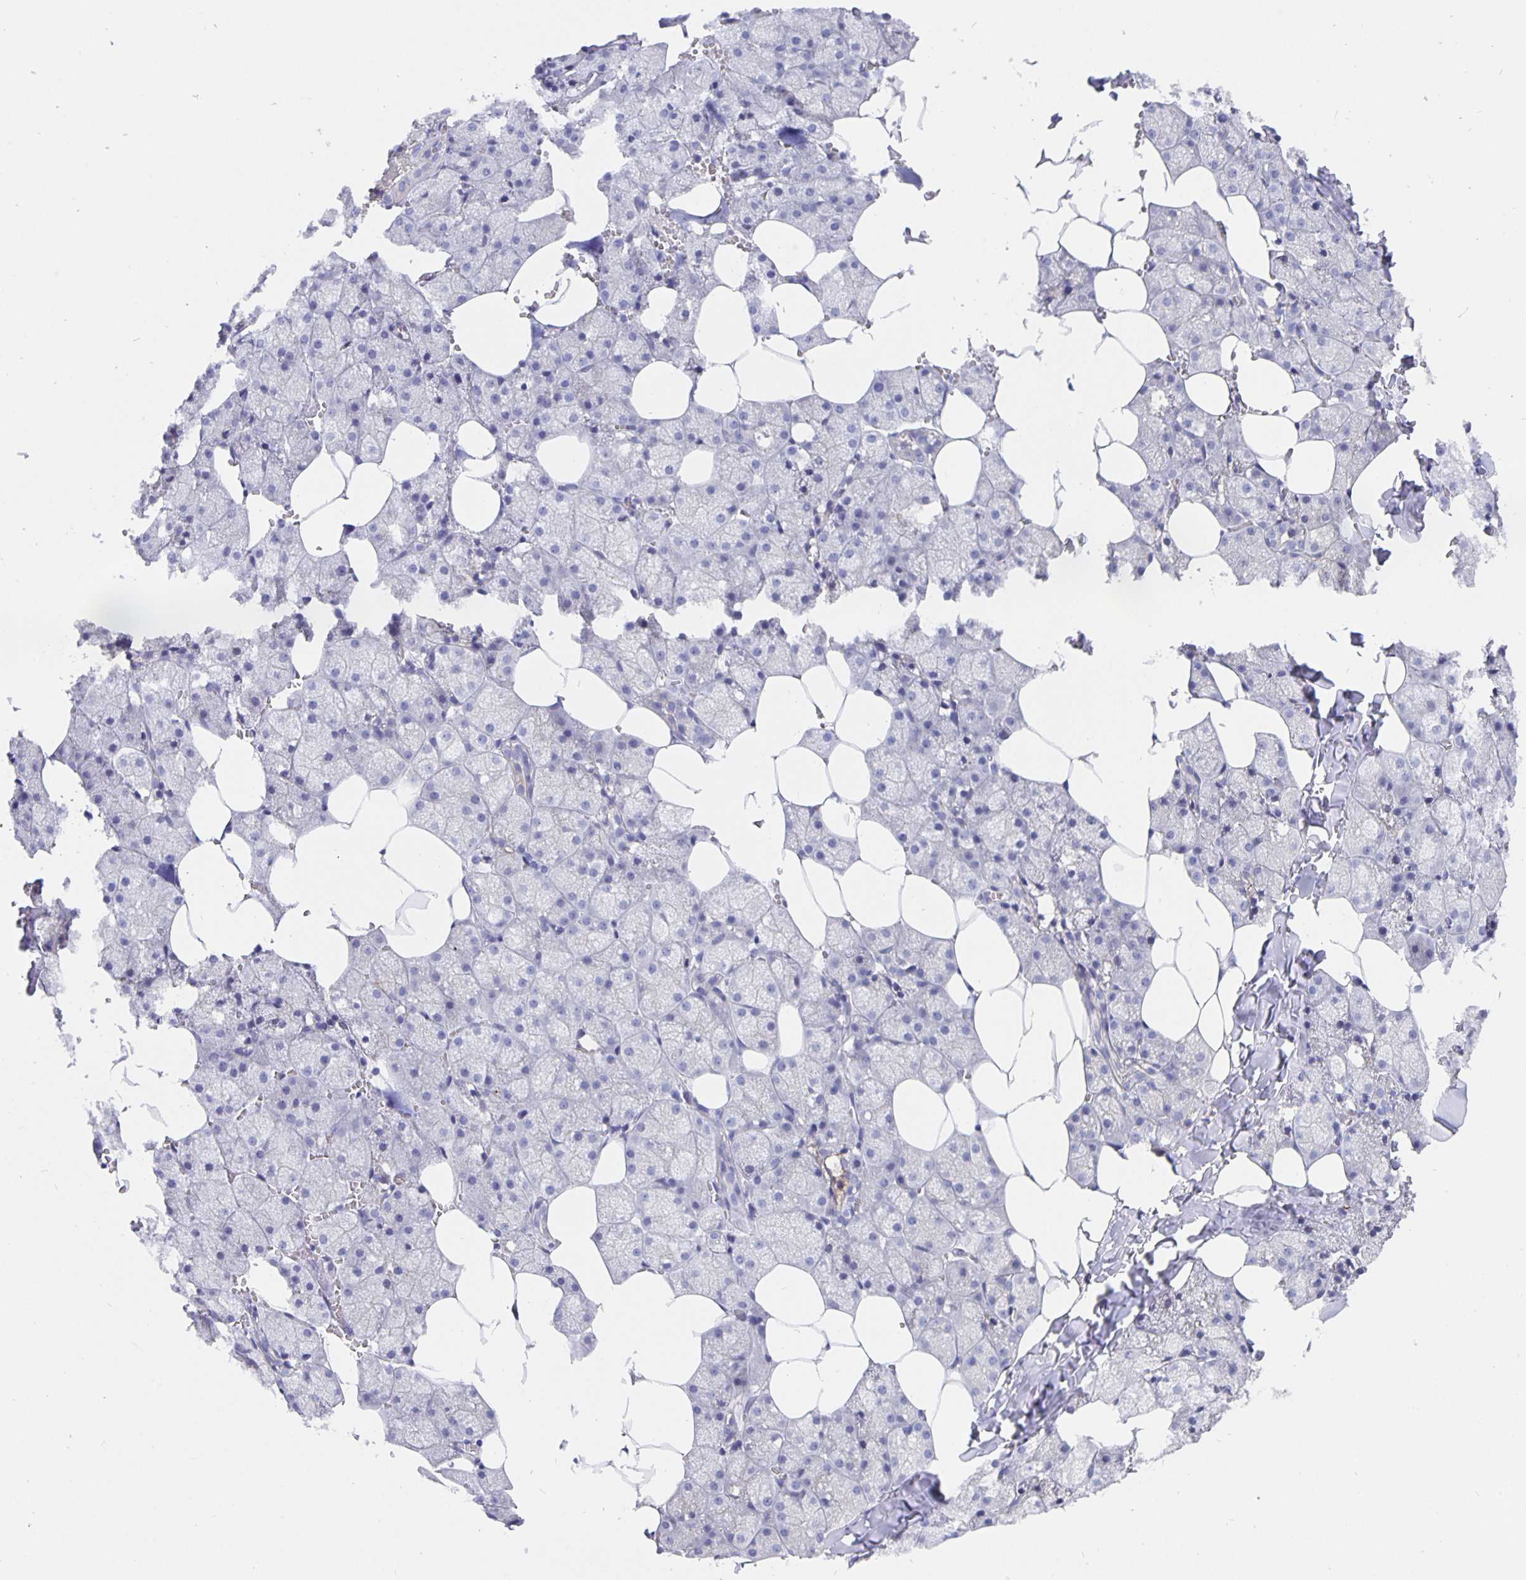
{"staining": {"intensity": "negative", "quantity": "none", "location": "none"}, "tissue": "salivary gland", "cell_type": "Glandular cells", "image_type": "normal", "snomed": [{"axis": "morphology", "description": "Normal tissue, NOS"}, {"axis": "topography", "description": "Salivary gland"}, {"axis": "topography", "description": "Peripheral nerve tissue"}], "caption": "Immunohistochemical staining of unremarkable salivary gland reveals no significant expression in glandular cells. (Brightfield microscopy of DAB IHC at high magnification).", "gene": "CFAP74", "patient": {"sex": "male", "age": 38}}